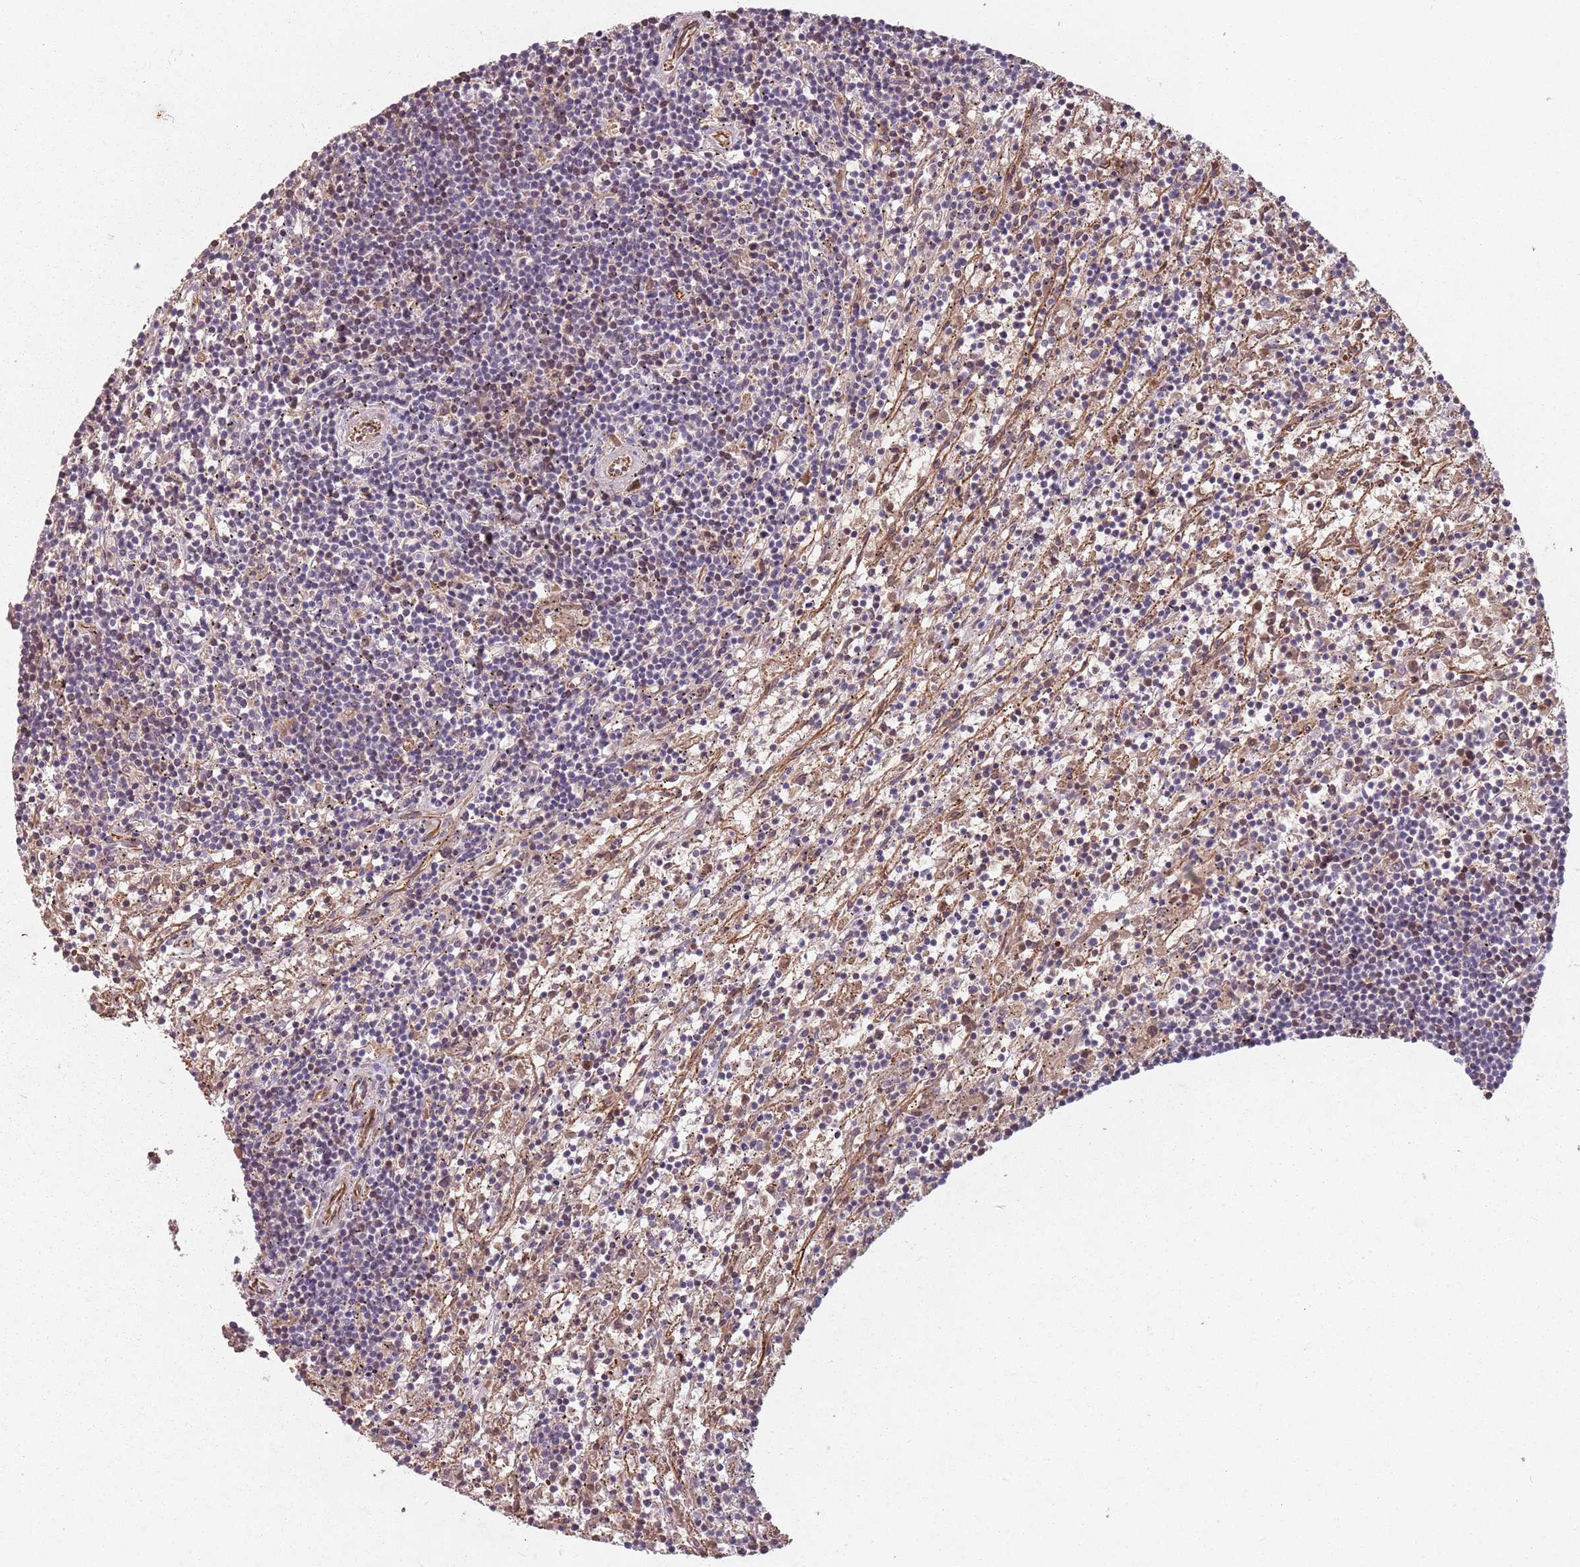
{"staining": {"intensity": "negative", "quantity": "none", "location": "none"}, "tissue": "lymphoma", "cell_type": "Tumor cells", "image_type": "cancer", "snomed": [{"axis": "morphology", "description": "Malignant lymphoma, non-Hodgkin's type, Low grade"}, {"axis": "topography", "description": "Spleen"}], "caption": "Immunohistochemical staining of human lymphoma displays no significant expression in tumor cells.", "gene": "GPR180", "patient": {"sex": "male", "age": 76}}